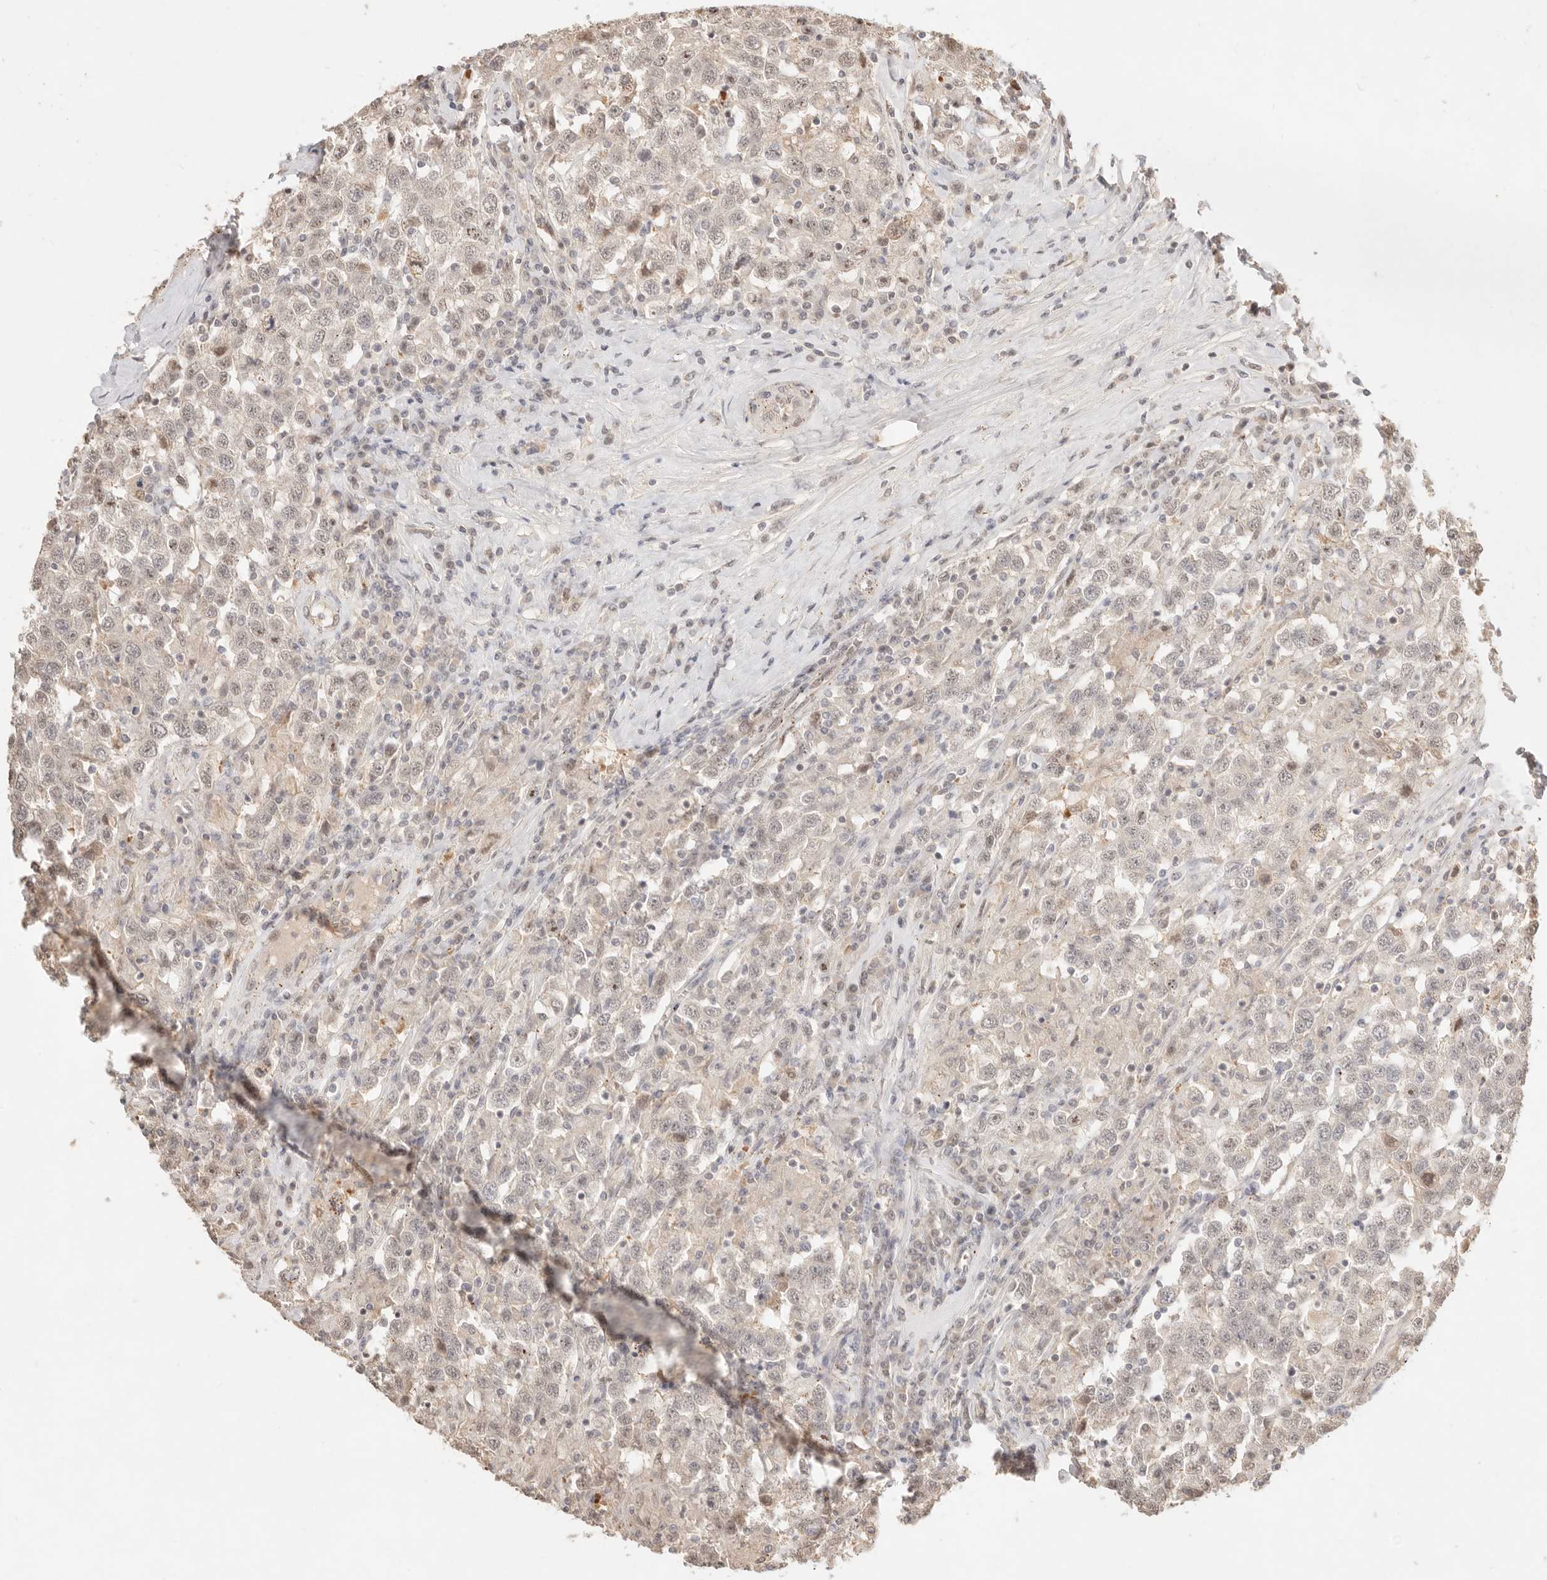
{"staining": {"intensity": "weak", "quantity": ">75%", "location": "nuclear"}, "tissue": "testis cancer", "cell_type": "Tumor cells", "image_type": "cancer", "snomed": [{"axis": "morphology", "description": "Seminoma, NOS"}, {"axis": "topography", "description": "Testis"}], "caption": "A histopathology image of testis cancer (seminoma) stained for a protein reveals weak nuclear brown staining in tumor cells. (DAB (3,3'-diaminobenzidine) IHC with brightfield microscopy, high magnification).", "gene": "MEP1A", "patient": {"sex": "male", "age": 41}}